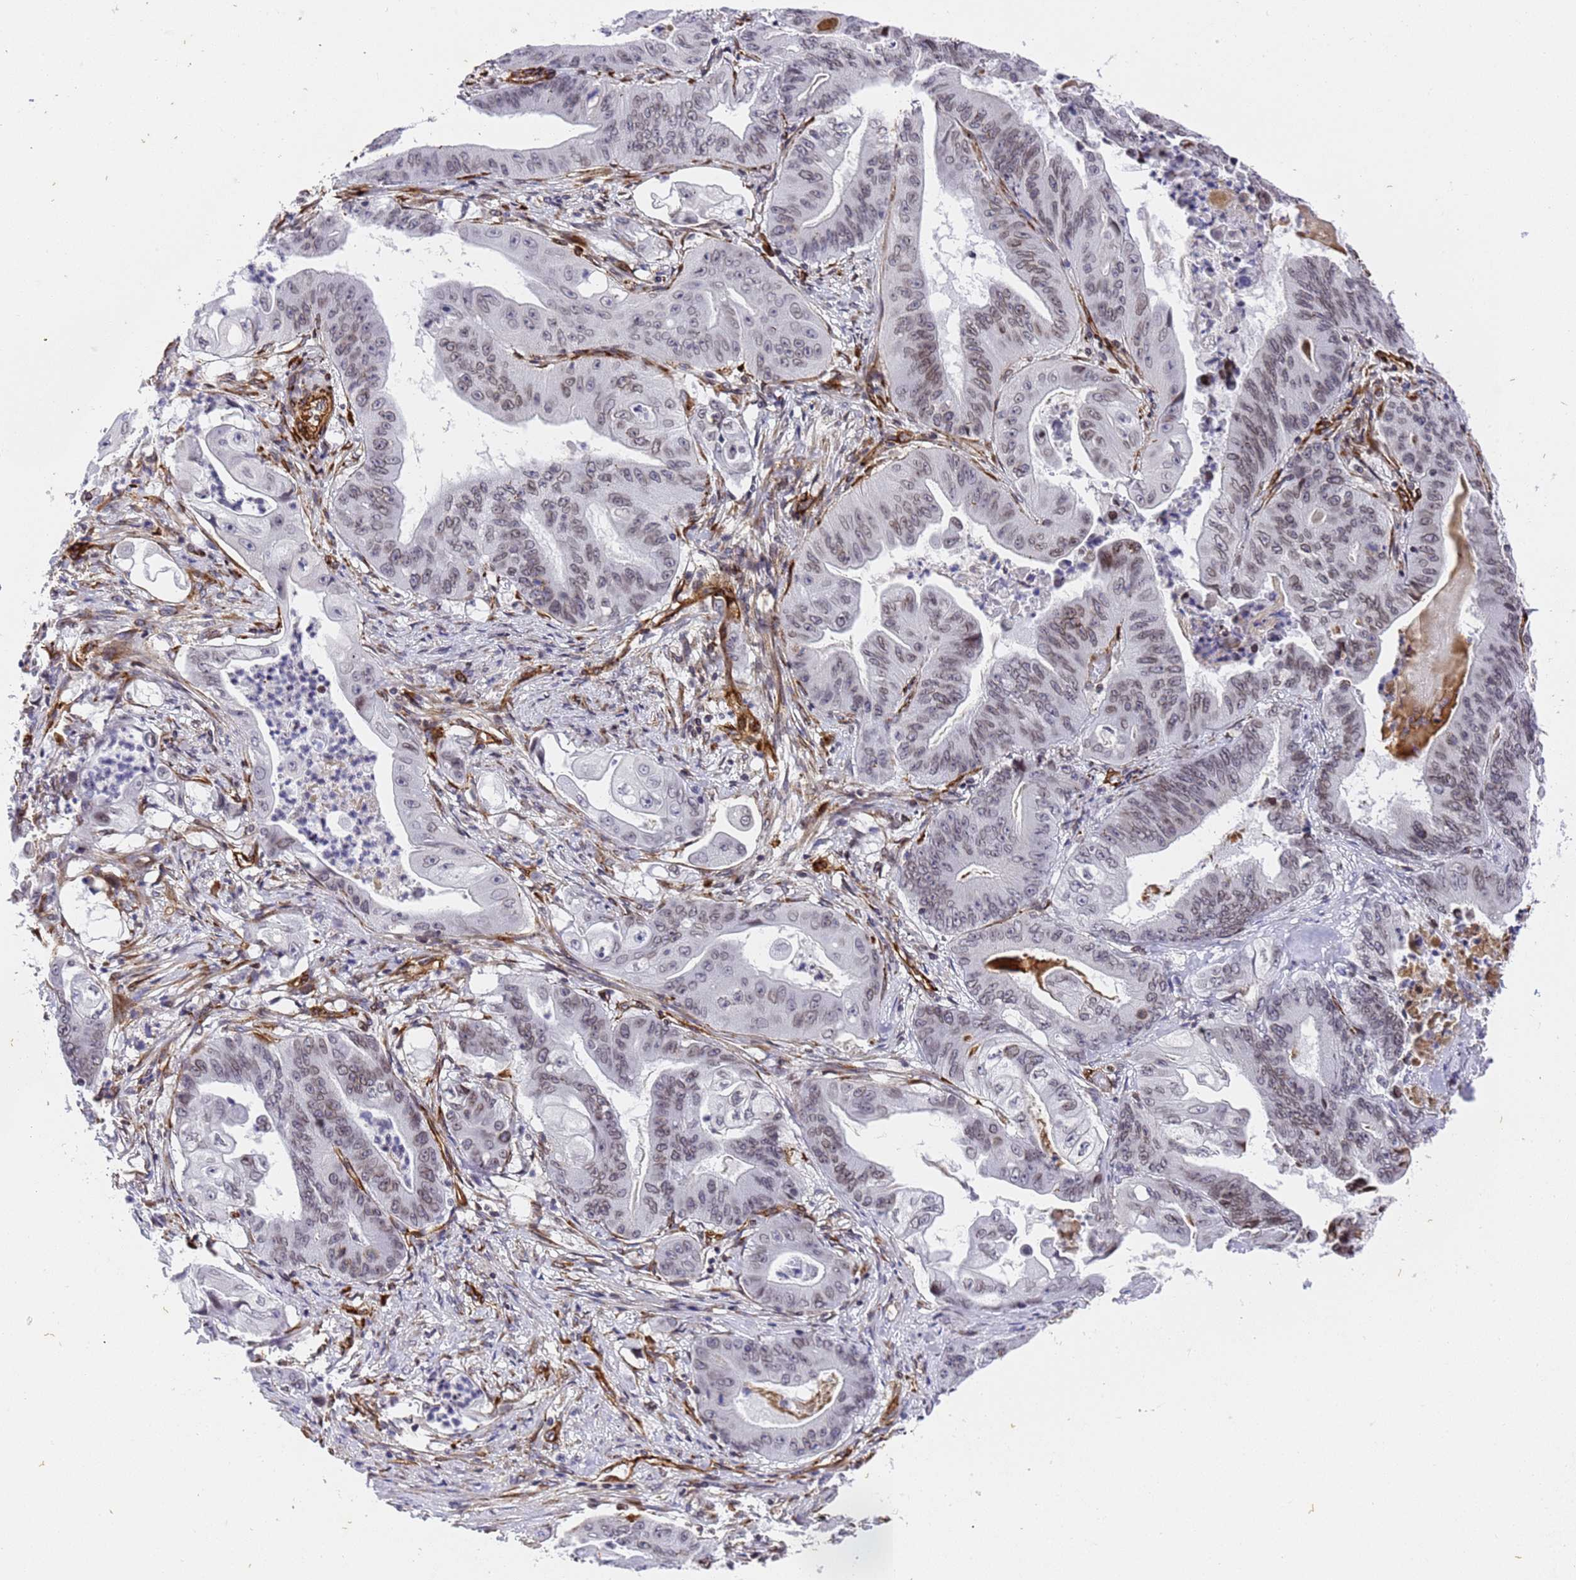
{"staining": {"intensity": "weak", "quantity": "25%-75%", "location": "nuclear"}, "tissue": "stomach cancer", "cell_type": "Tumor cells", "image_type": "cancer", "snomed": [{"axis": "morphology", "description": "Adenocarcinoma, NOS"}, {"axis": "topography", "description": "Stomach"}], "caption": "Stomach adenocarcinoma stained for a protein exhibits weak nuclear positivity in tumor cells. The protein of interest is stained brown, and the nuclei are stained in blue (DAB (3,3'-diaminobenzidine) IHC with brightfield microscopy, high magnification).", "gene": "IGFBP7", "patient": {"sex": "female", "age": 73}}